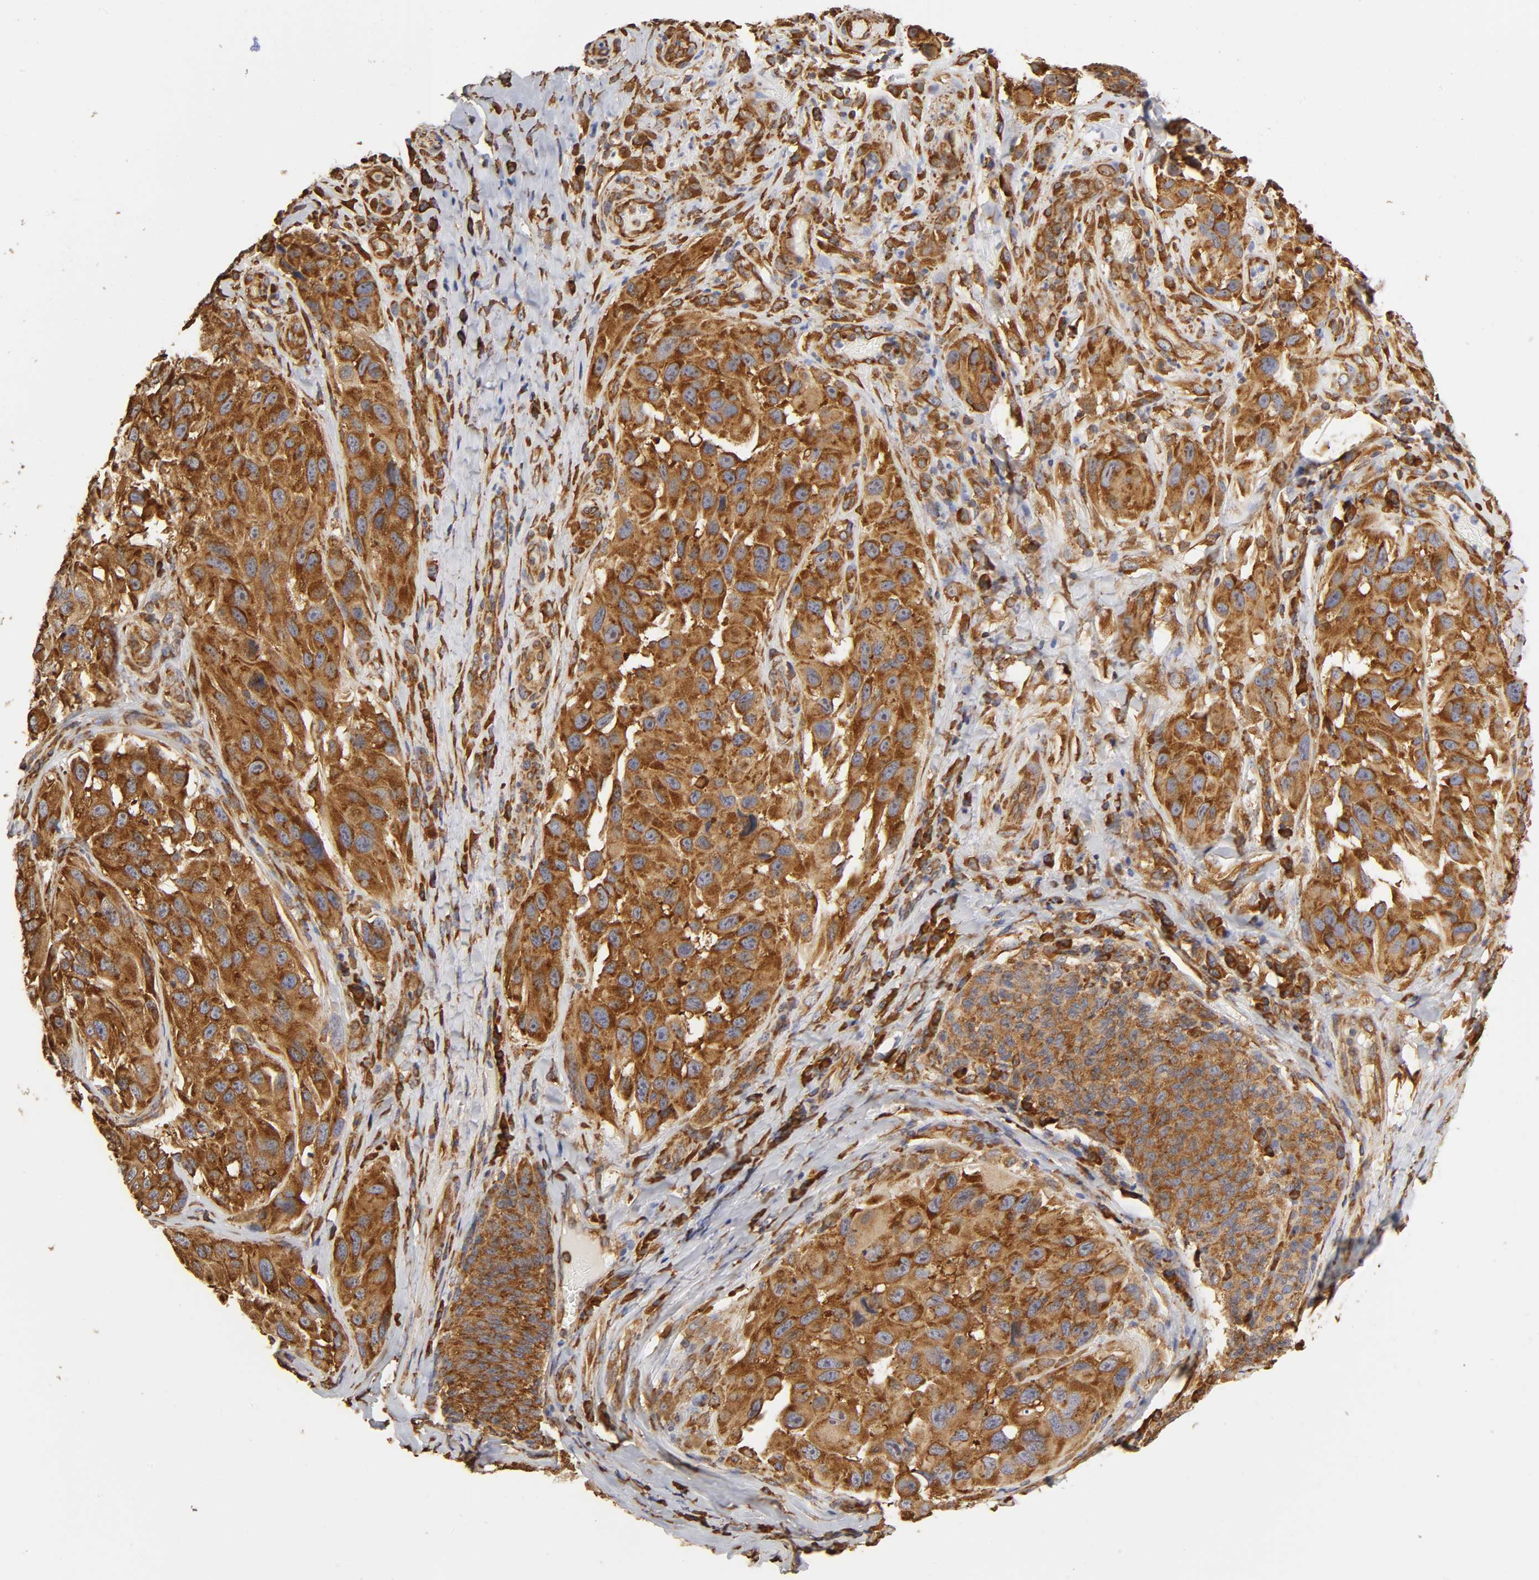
{"staining": {"intensity": "strong", "quantity": ">75%", "location": "cytoplasmic/membranous"}, "tissue": "melanoma", "cell_type": "Tumor cells", "image_type": "cancer", "snomed": [{"axis": "morphology", "description": "Malignant melanoma, NOS"}, {"axis": "topography", "description": "Skin"}], "caption": "Immunohistochemical staining of human melanoma shows high levels of strong cytoplasmic/membranous protein expression in about >75% of tumor cells.", "gene": "RPL14", "patient": {"sex": "female", "age": 73}}